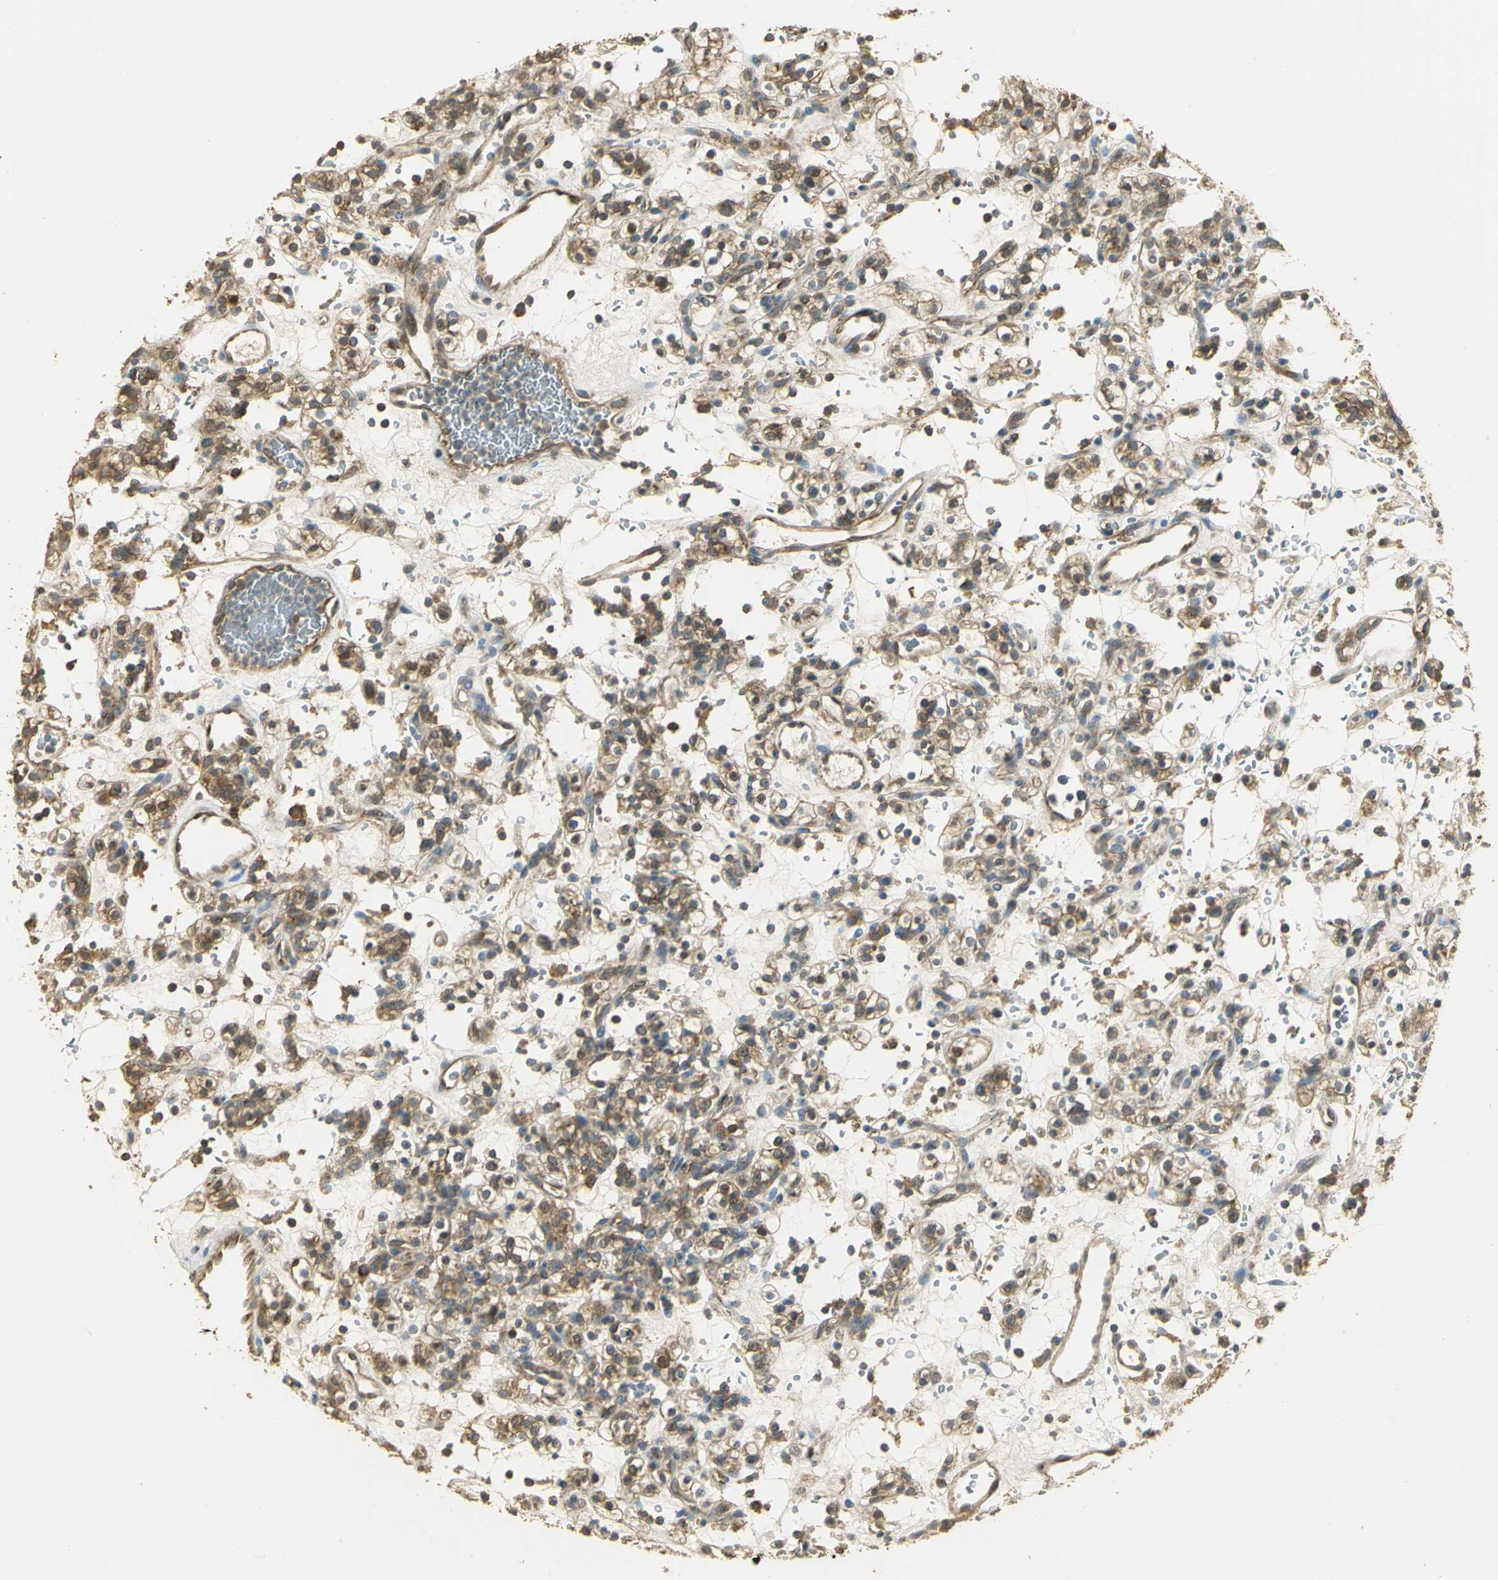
{"staining": {"intensity": "moderate", "quantity": ">75%", "location": "cytoplasmic/membranous"}, "tissue": "renal cancer", "cell_type": "Tumor cells", "image_type": "cancer", "snomed": [{"axis": "morphology", "description": "Normal tissue, NOS"}, {"axis": "morphology", "description": "Adenocarcinoma, NOS"}, {"axis": "topography", "description": "Kidney"}], "caption": "Immunohistochemistry of human renal cancer shows medium levels of moderate cytoplasmic/membranous staining in approximately >75% of tumor cells.", "gene": "RARS1", "patient": {"sex": "female", "age": 72}}